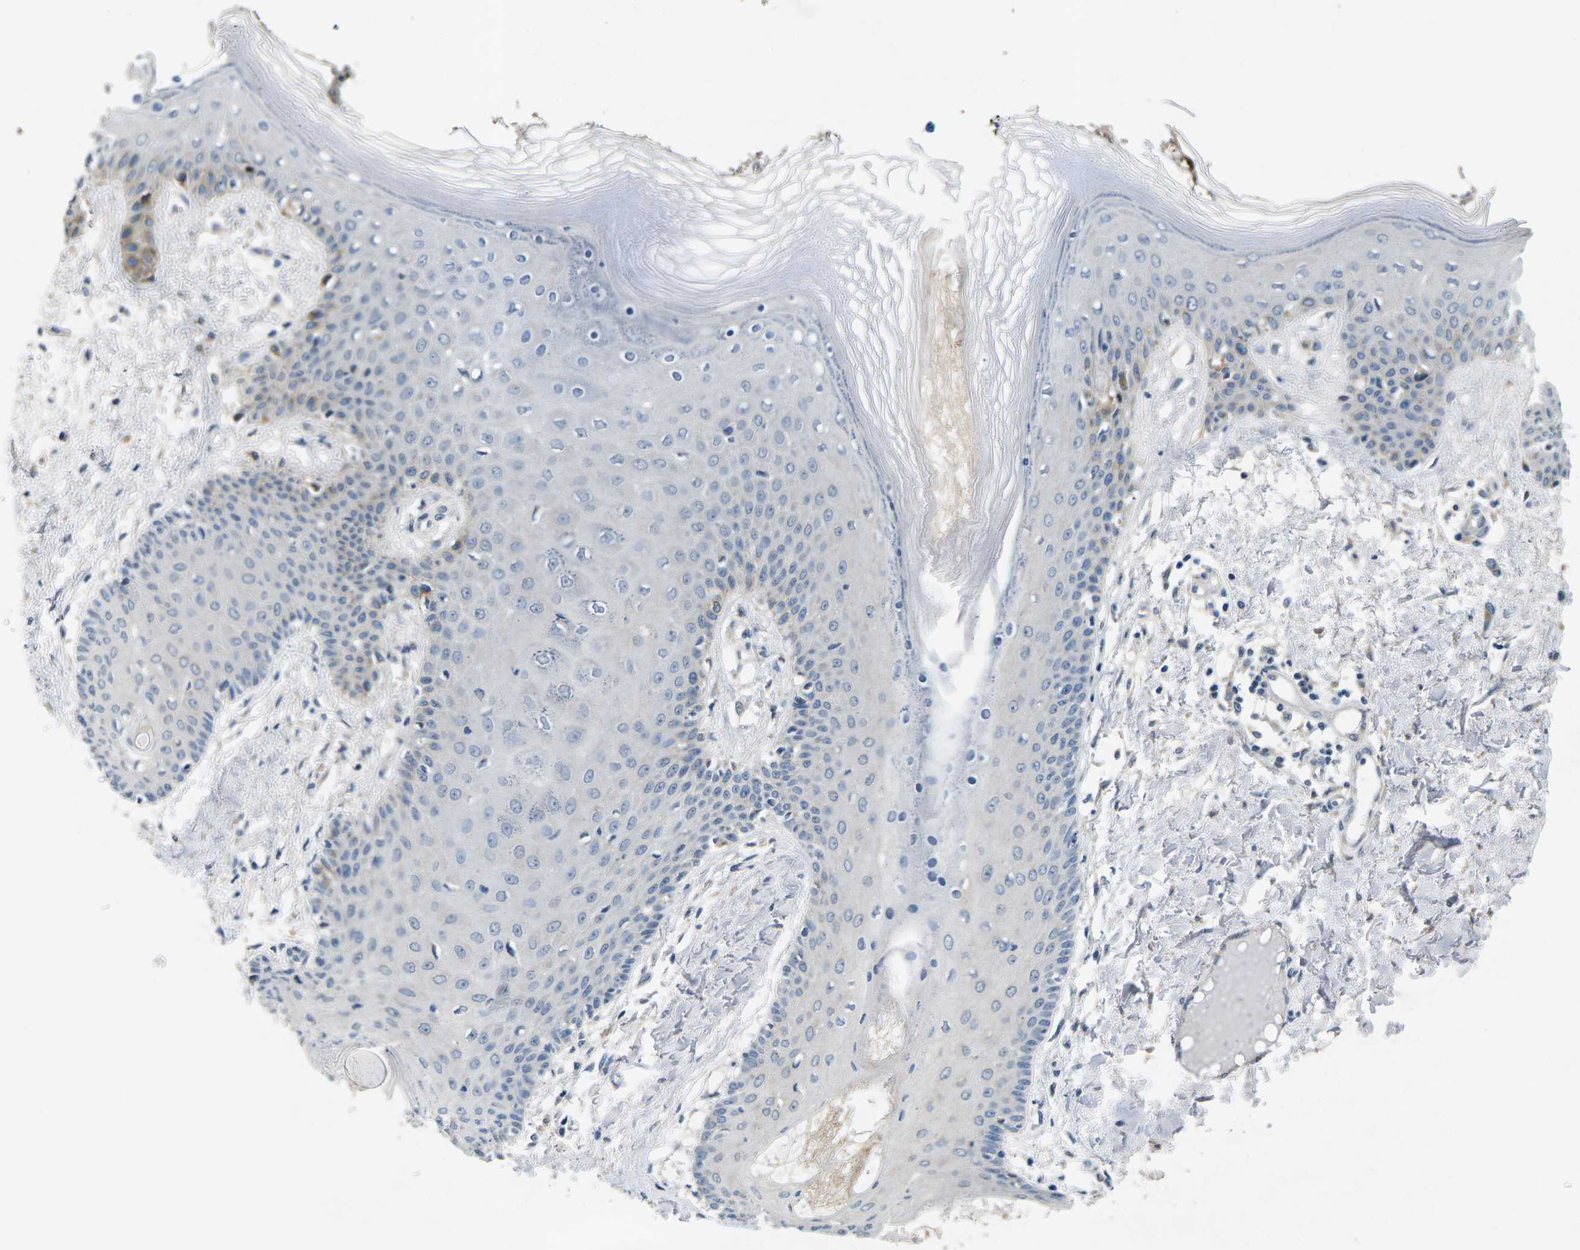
{"staining": {"intensity": "negative", "quantity": "none", "location": "none"}, "tissue": "skin", "cell_type": "Fibroblasts", "image_type": "normal", "snomed": [{"axis": "morphology", "description": "Normal tissue, NOS"}, {"axis": "topography", "description": "Skin"}], "caption": "DAB (3,3'-diaminobenzidine) immunohistochemical staining of unremarkable human skin exhibits no significant positivity in fibroblasts.", "gene": "ERGIC3", "patient": {"sex": "male", "age": 53}}